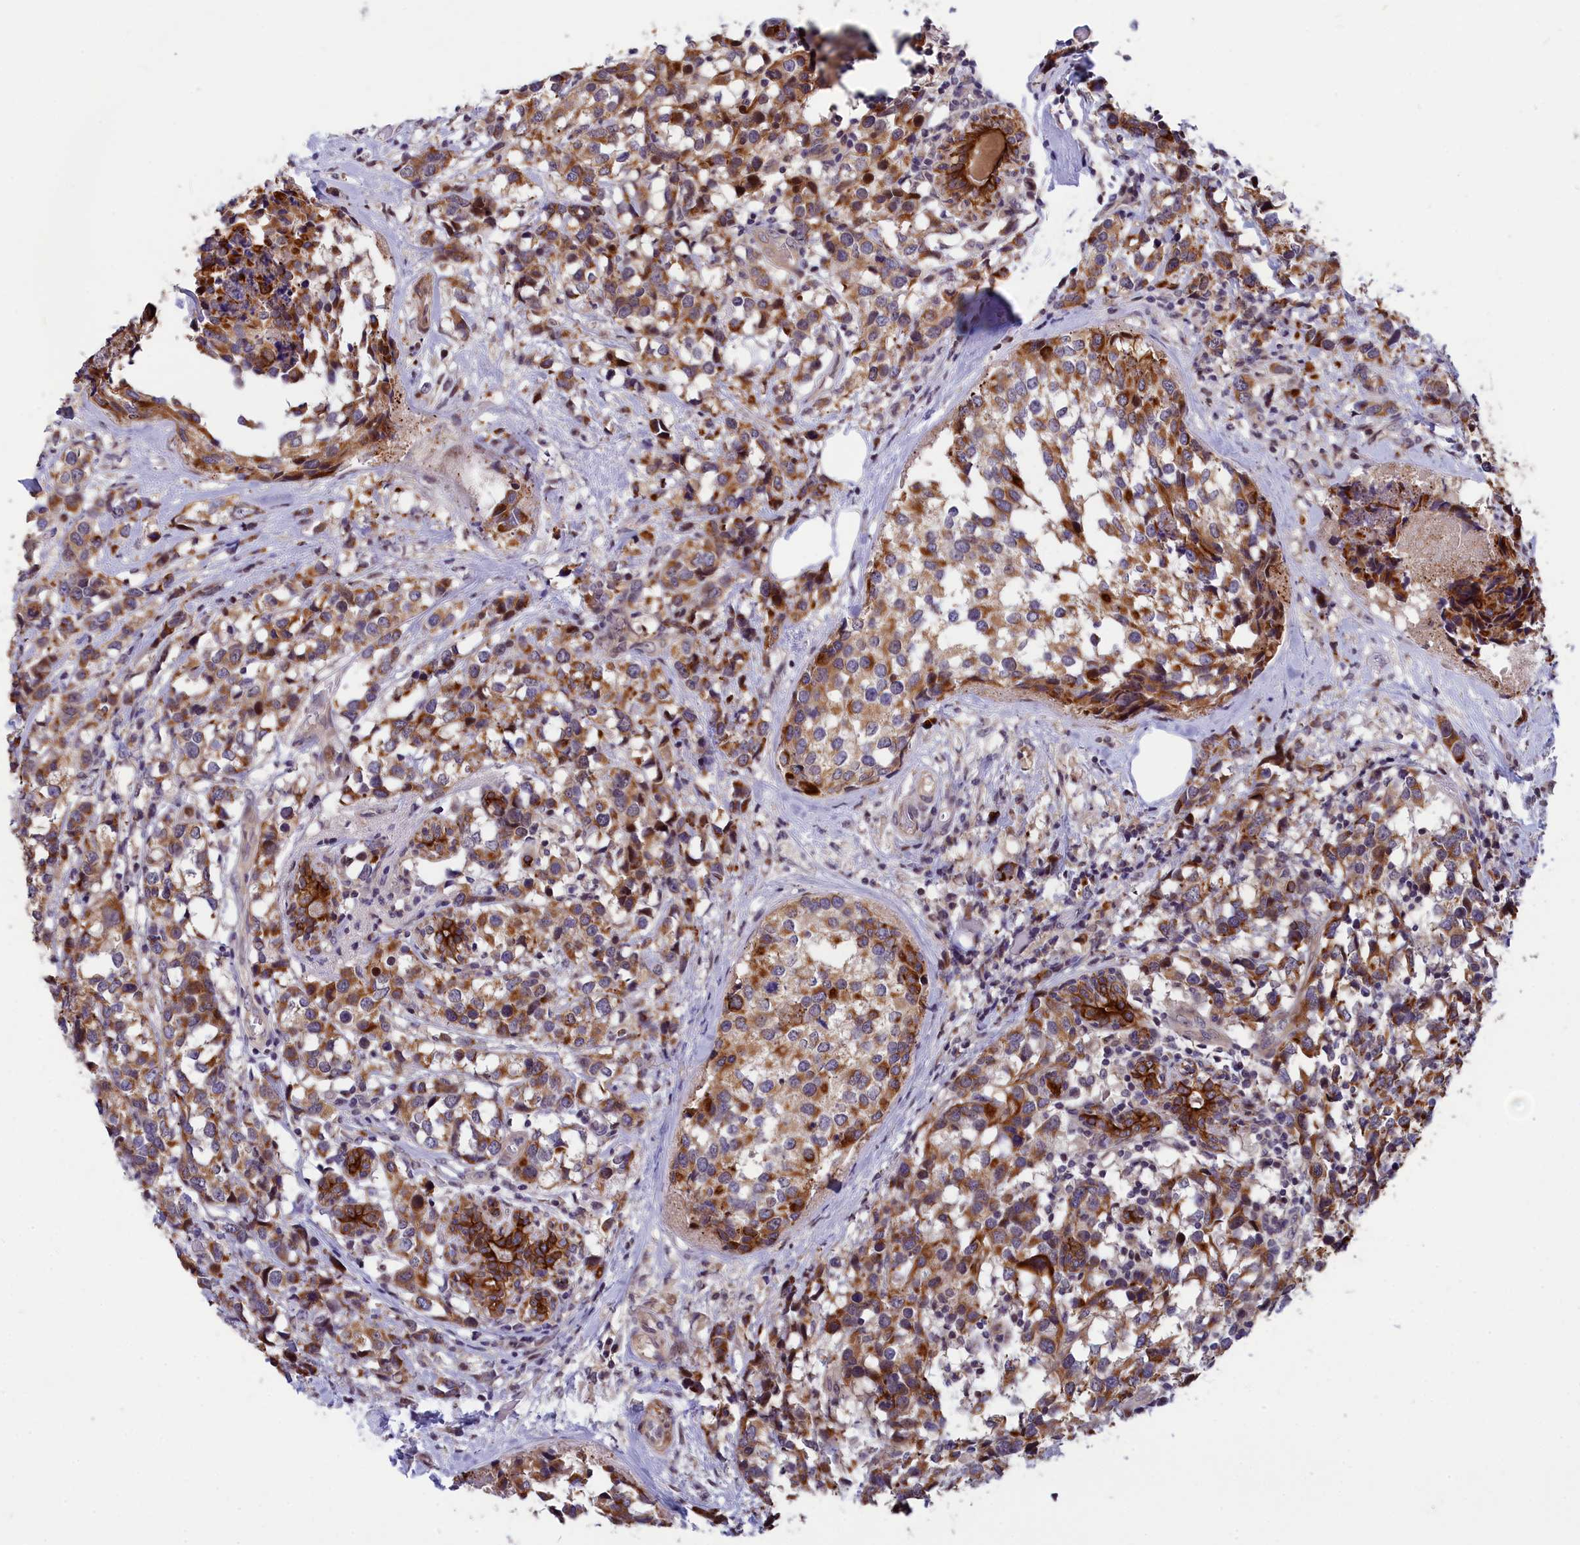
{"staining": {"intensity": "moderate", "quantity": ">75%", "location": "cytoplasmic/membranous"}, "tissue": "breast cancer", "cell_type": "Tumor cells", "image_type": "cancer", "snomed": [{"axis": "morphology", "description": "Lobular carcinoma"}, {"axis": "topography", "description": "Breast"}], "caption": "The photomicrograph exhibits immunohistochemical staining of breast cancer (lobular carcinoma). There is moderate cytoplasmic/membranous positivity is present in about >75% of tumor cells.", "gene": "ANKRD34B", "patient": {"sex": "female", "age": 59}}